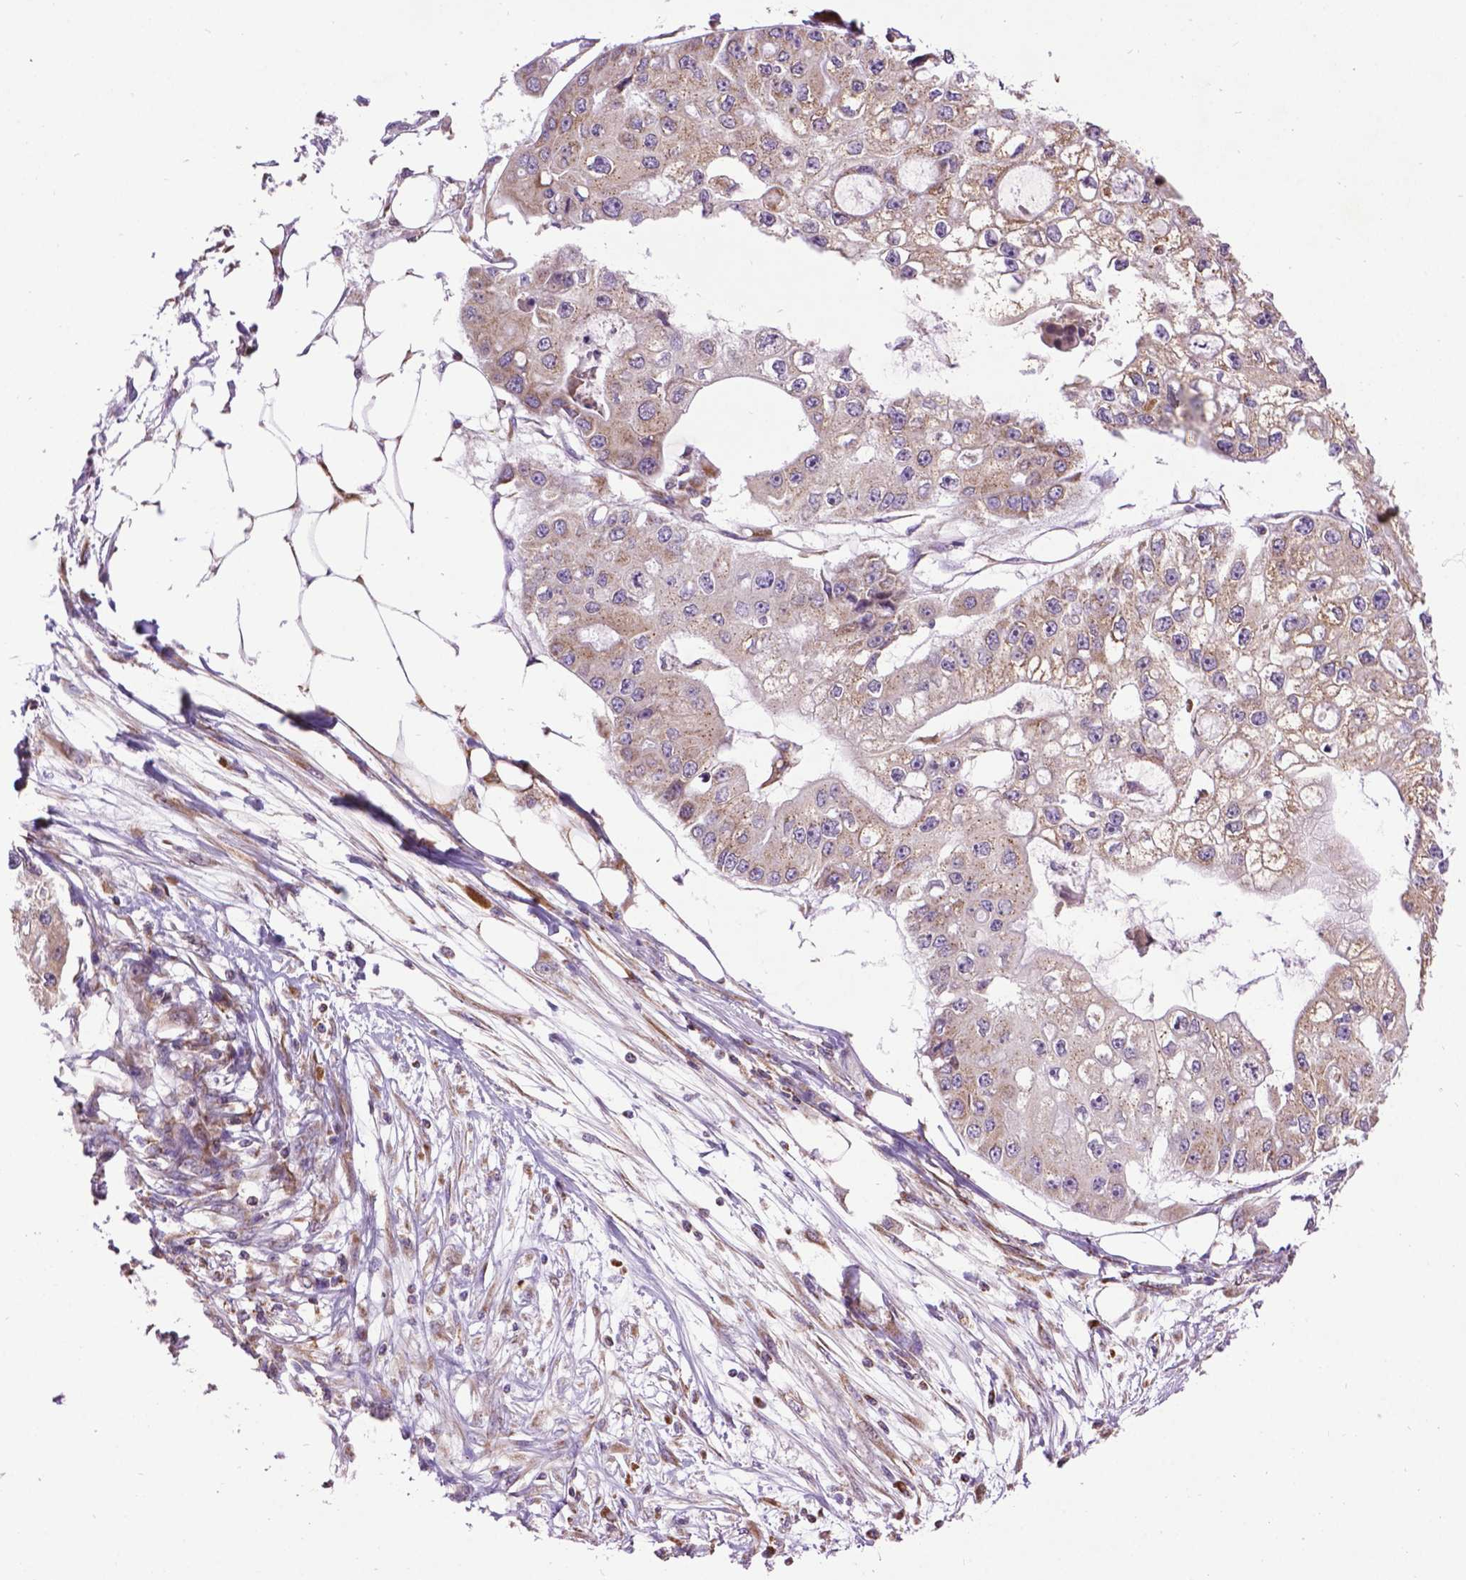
{"staining": {"intensity": "weak", "quantity": "25%-75%", "location": "cytoplasmic/membranous"}, "tissue": "ovarian cancer", "cell_type": "Tumor cells", "image_type": "cancer", "snomed": [{"axis": "morphology", "description": "Cystadenocarcinoma, serous, NOS"}, {"axis": "topography", "description": "Ovary"}], "caption": "Immunohistochemical staining of human ovarian serous cystadenocarcinoma reveals weak cytoplasmic/membranous protein expression in about 25%-75% of tumor cells.", "gene": "PYCR3", "patient": {"sex": "female", "age": 56}}